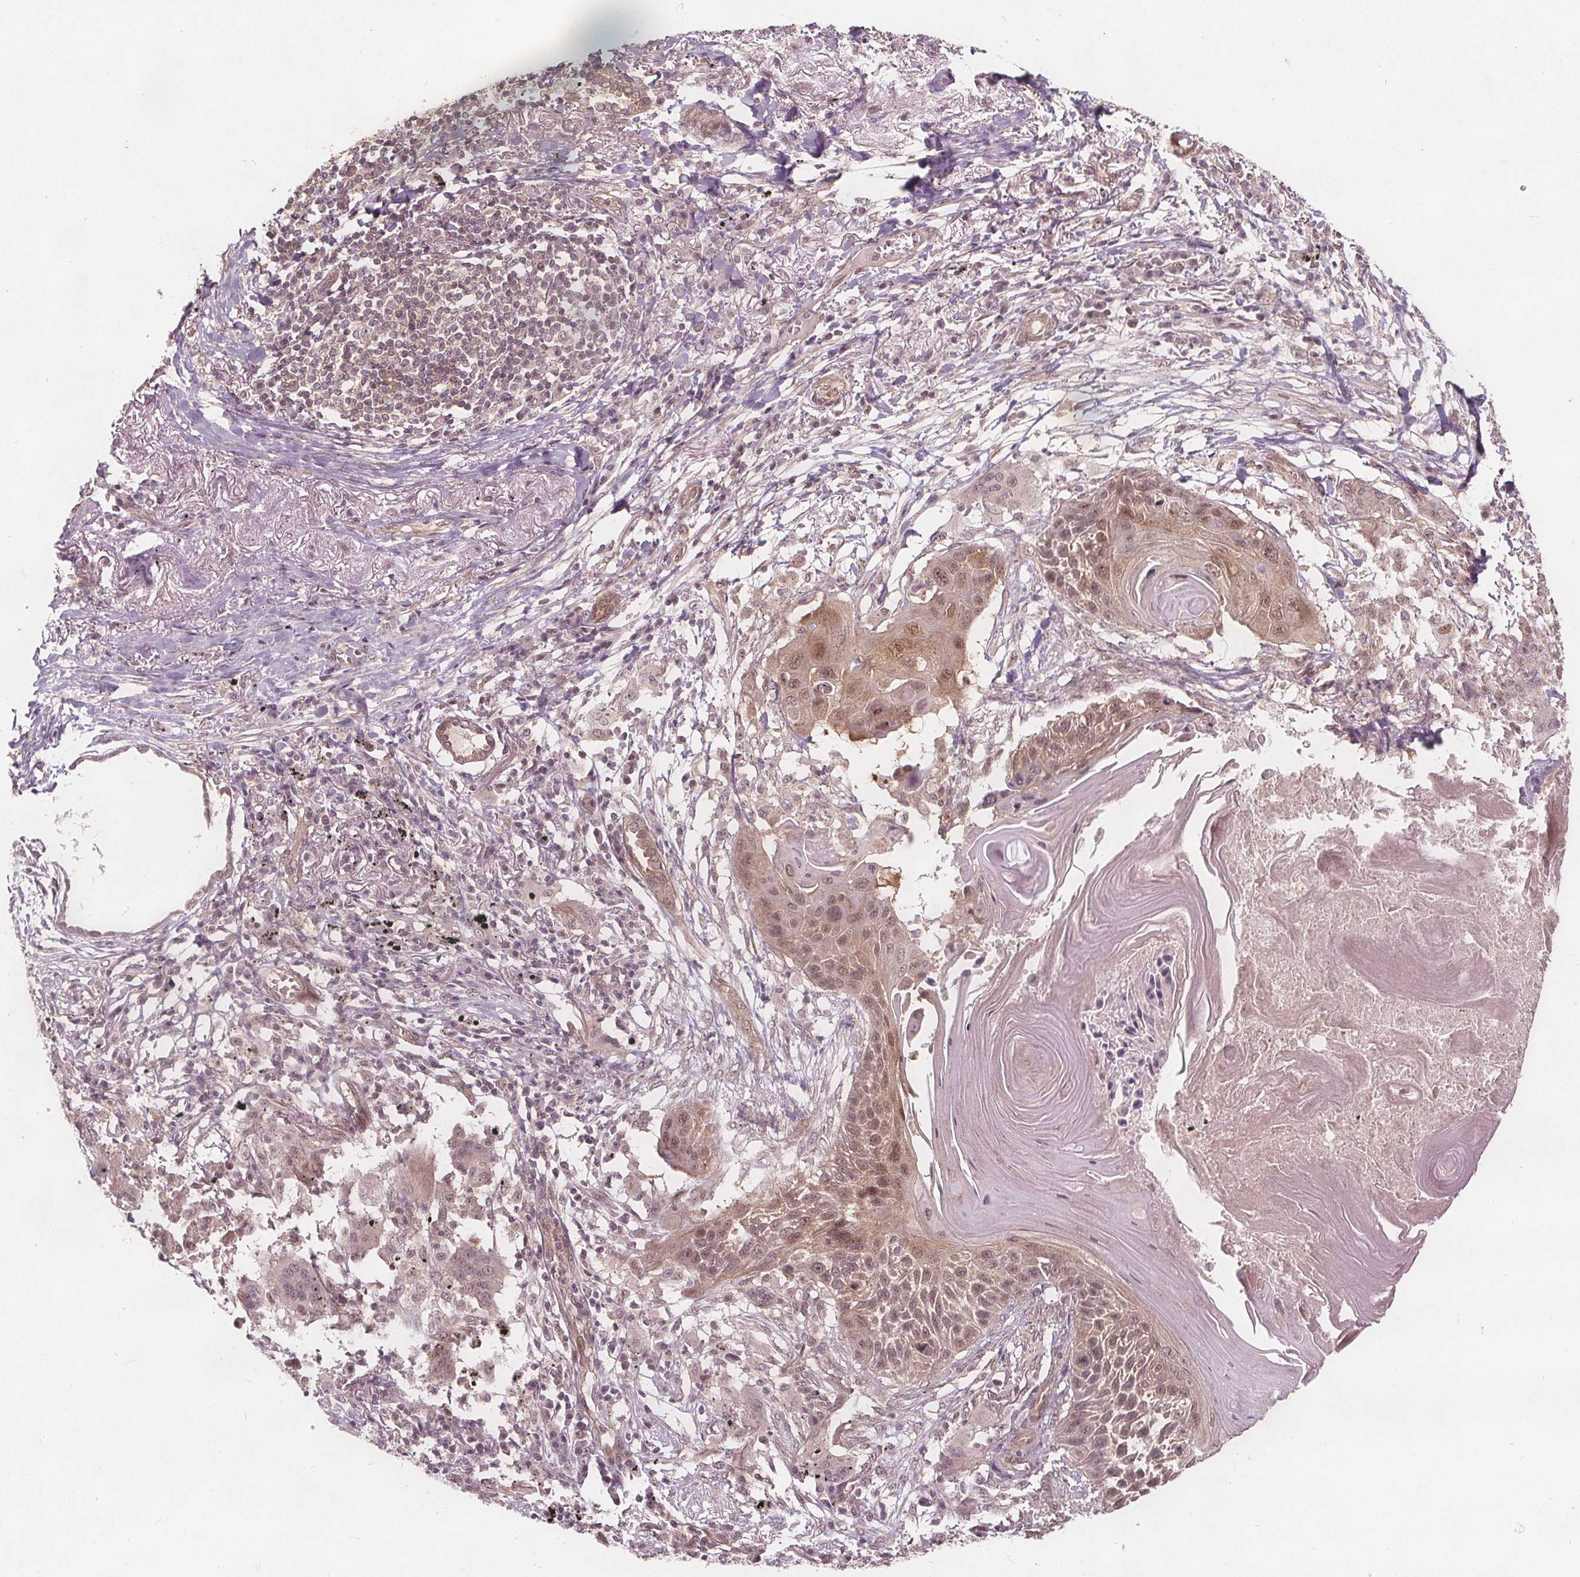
{"staining": {"intensity": "moderate", "quantity": ">75%", "location": "cytoplasmic/membranous,nuclear"}, "tissue": "lung cancer", "cell_type": "Tumor cells", "image_type": "cancer", "snomed": [{"axis": "morphology", "description": "Squamous cell carcinoma, NOS"}, {"axis": "topography", "description": "Lung"}], "caption": "Human lung squamous cell carcinoma stained with a brown dye reveals moderate cytoplasmic/membranous and nuclear positive positivity in approximately >75% of tumor cells.", "gene": "PPP1CB", "patient": {"sex": "male", "age": 78}}